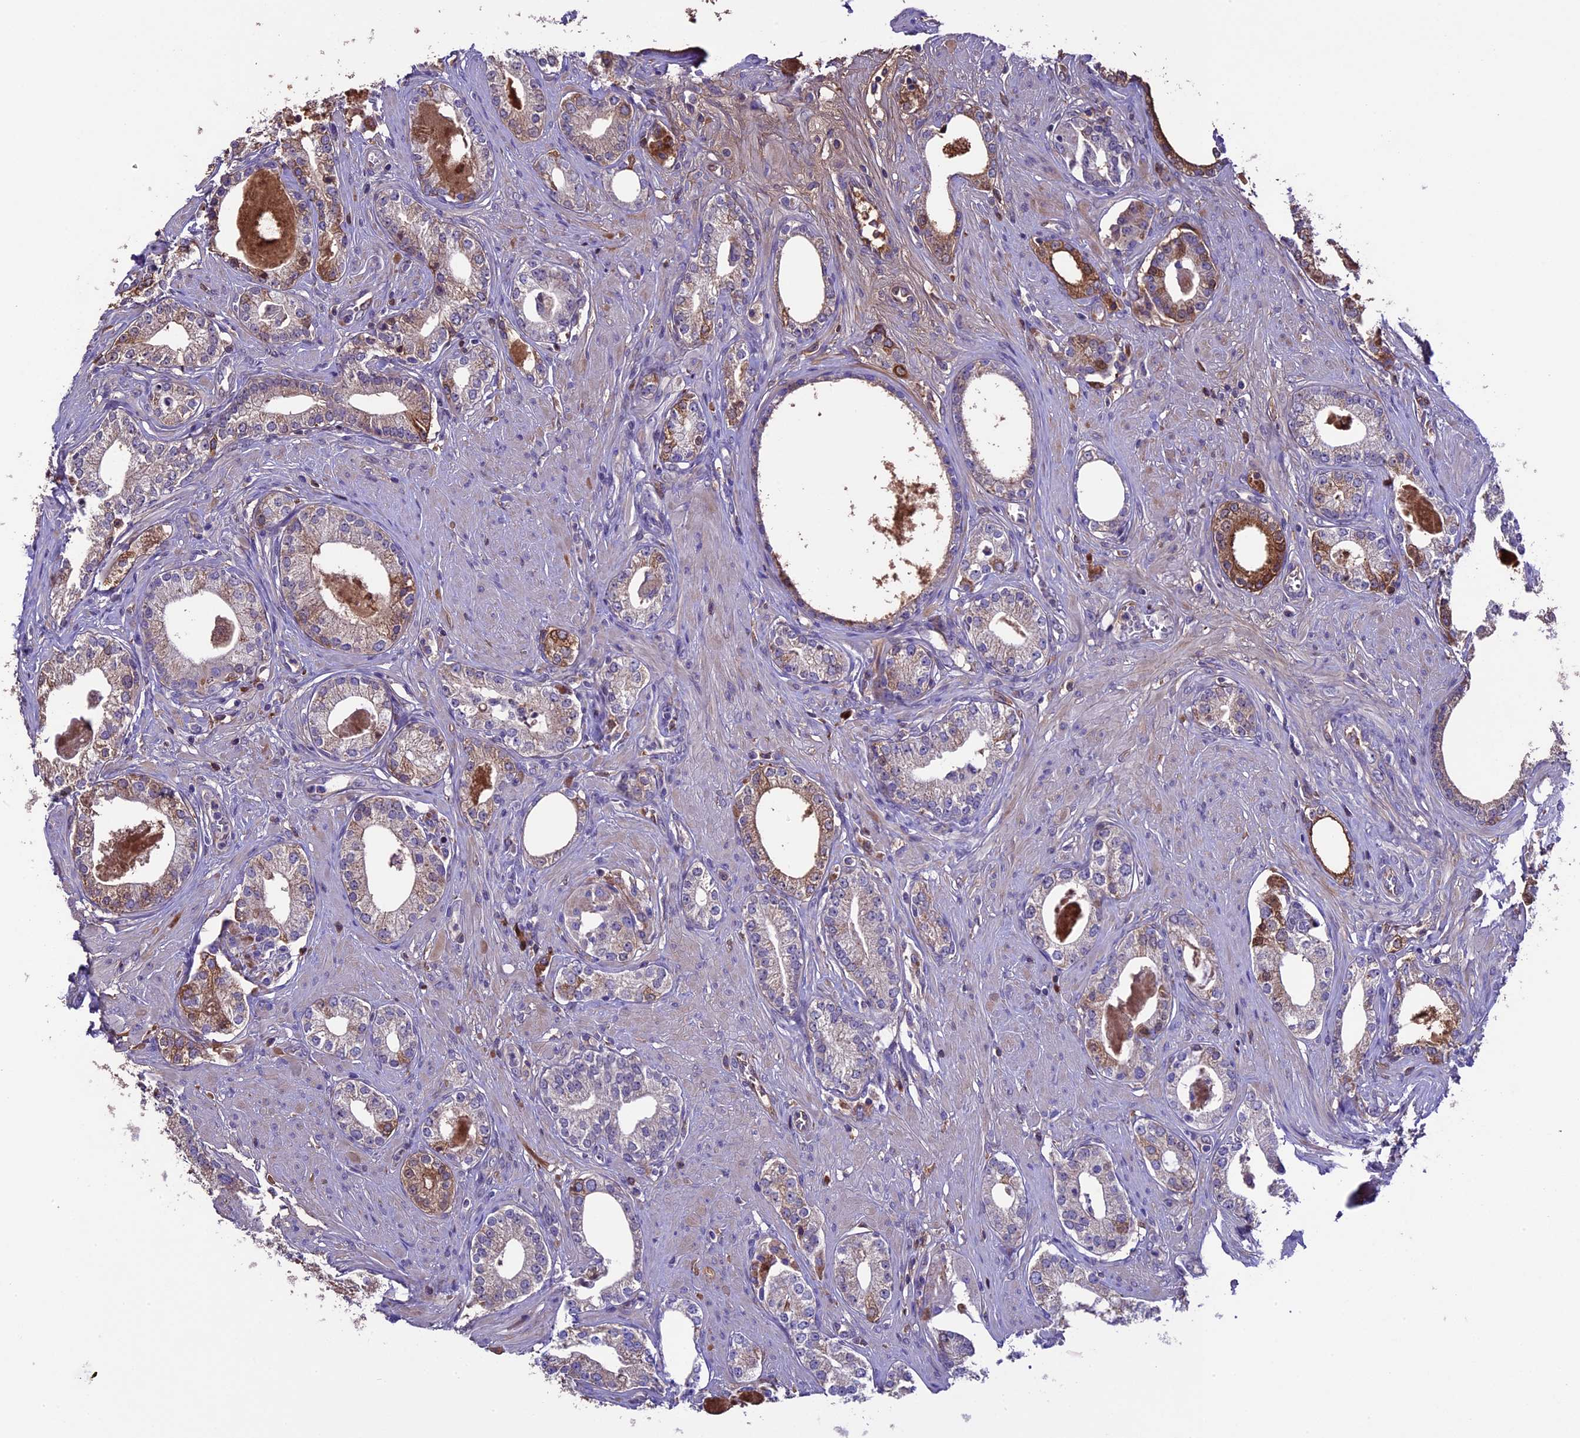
{"staining": {"intensity": "moderate", "quantity": "<25%", "location": "cytoplasmic/membranous"}, "tissue": "prostate cancer", "cell_type": "Tumor cells", "image_type": "cancer", "snomed": [{"axis": "morphology", "description": "Adenocarcinoma, High grade"}, {"axis": "topography", "description": "Prostate"}], "caption": "Protein expression analysis of high-grade adenocarcinoma (prostate) displays moderate cytoplasmic/membranous staining in about <25% of tumor cells.", "gene": "TCP11L2", "patient": {"sex": "male", "age": 63}}